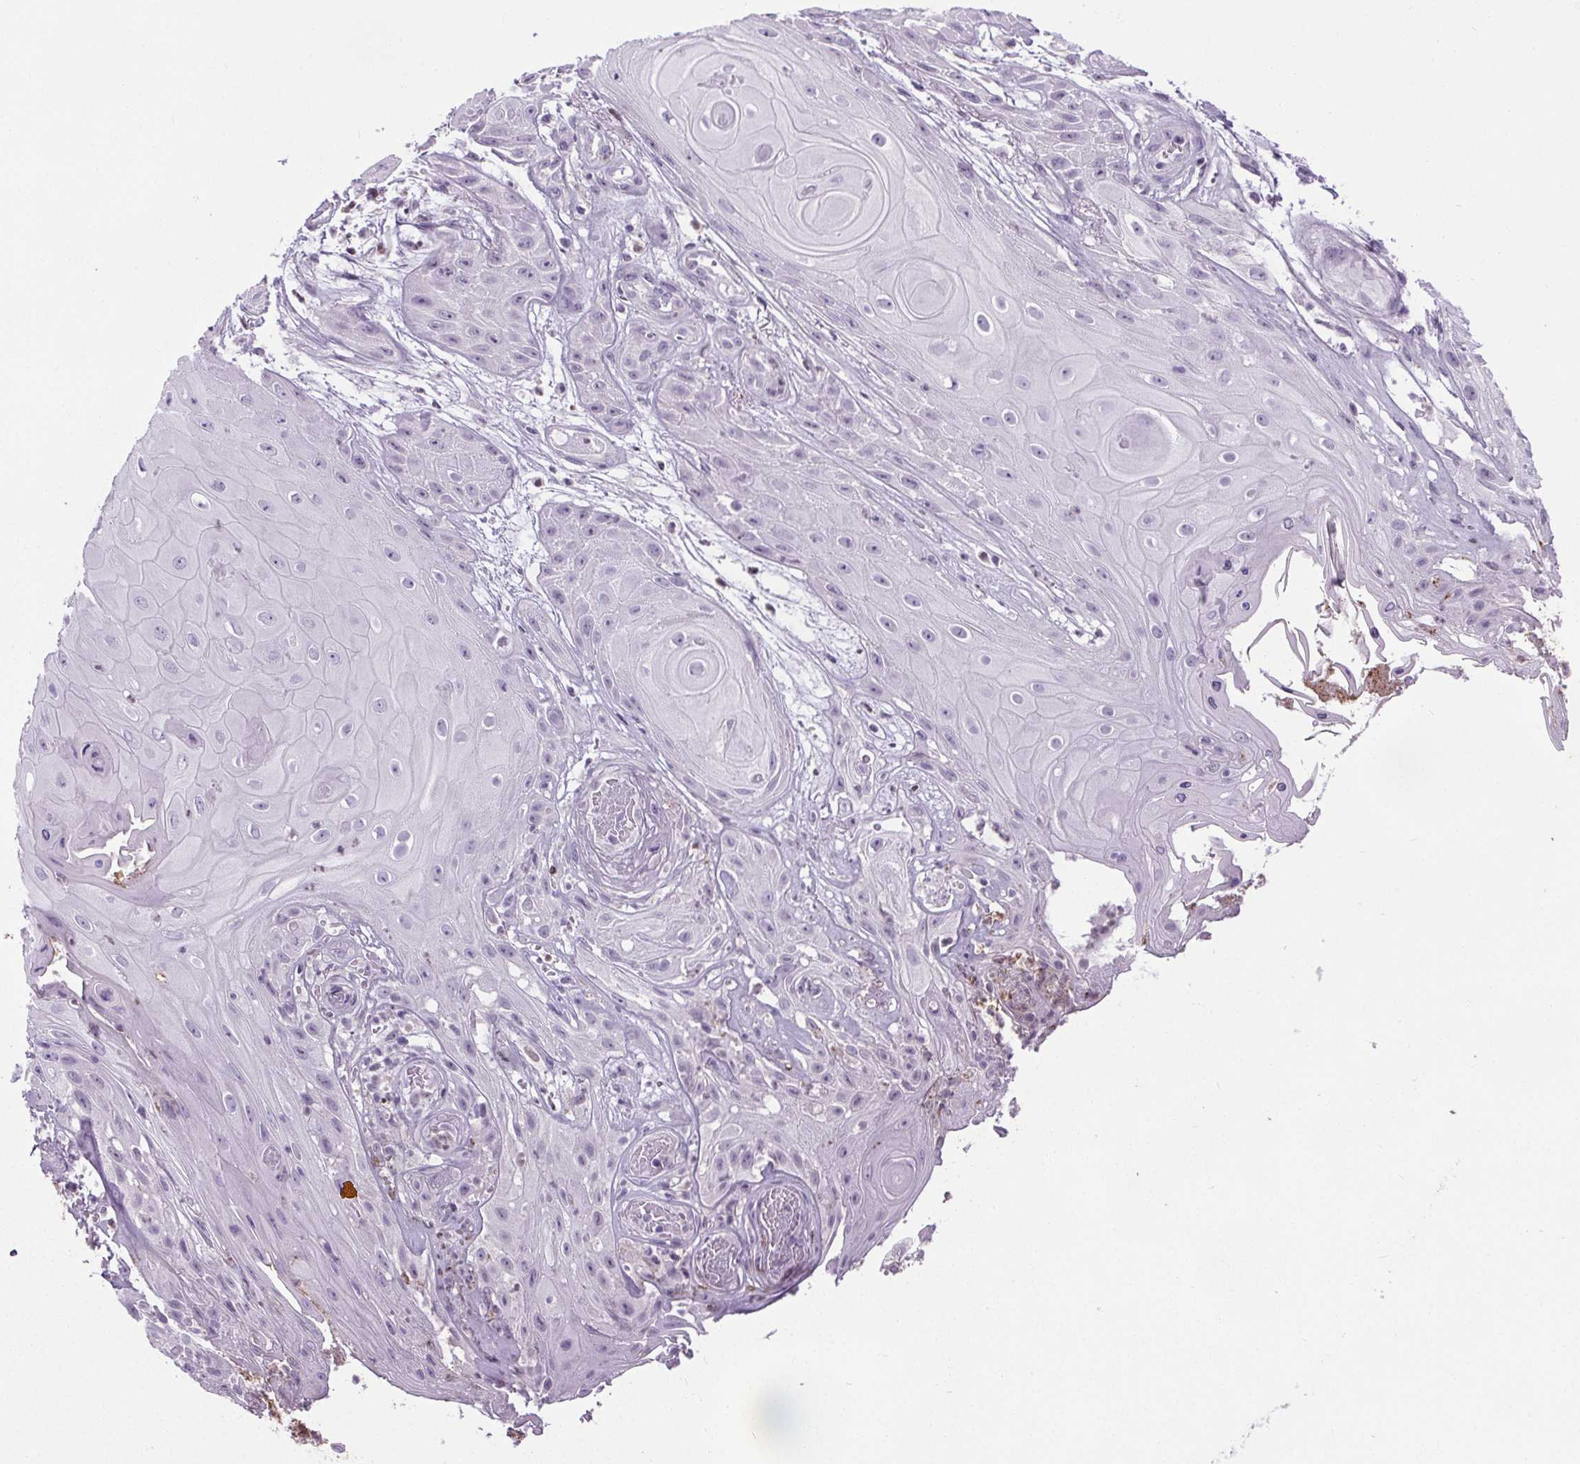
{"staining": {"intensity": "negative", "quantity": "none", "location": "none"}, "tissue": "skin cancer", "cell_type": "Tumor cells", "image_type": "cancer", "snomed": [{"axis": "morphology", "description": "Squamous cell carcinoma, NOS"}, {"axis": "topography", "description": "Skin"}], "caption": "High magnification brightfield microscopy of skin cancer (squamous cell carcinoma) stained with DAB (brown) and counterstained with hematoxylin (blue): tumor cells show no significant staining.", "gene": "TMEM240", "patient": {"sex": "male", "age": 62}}